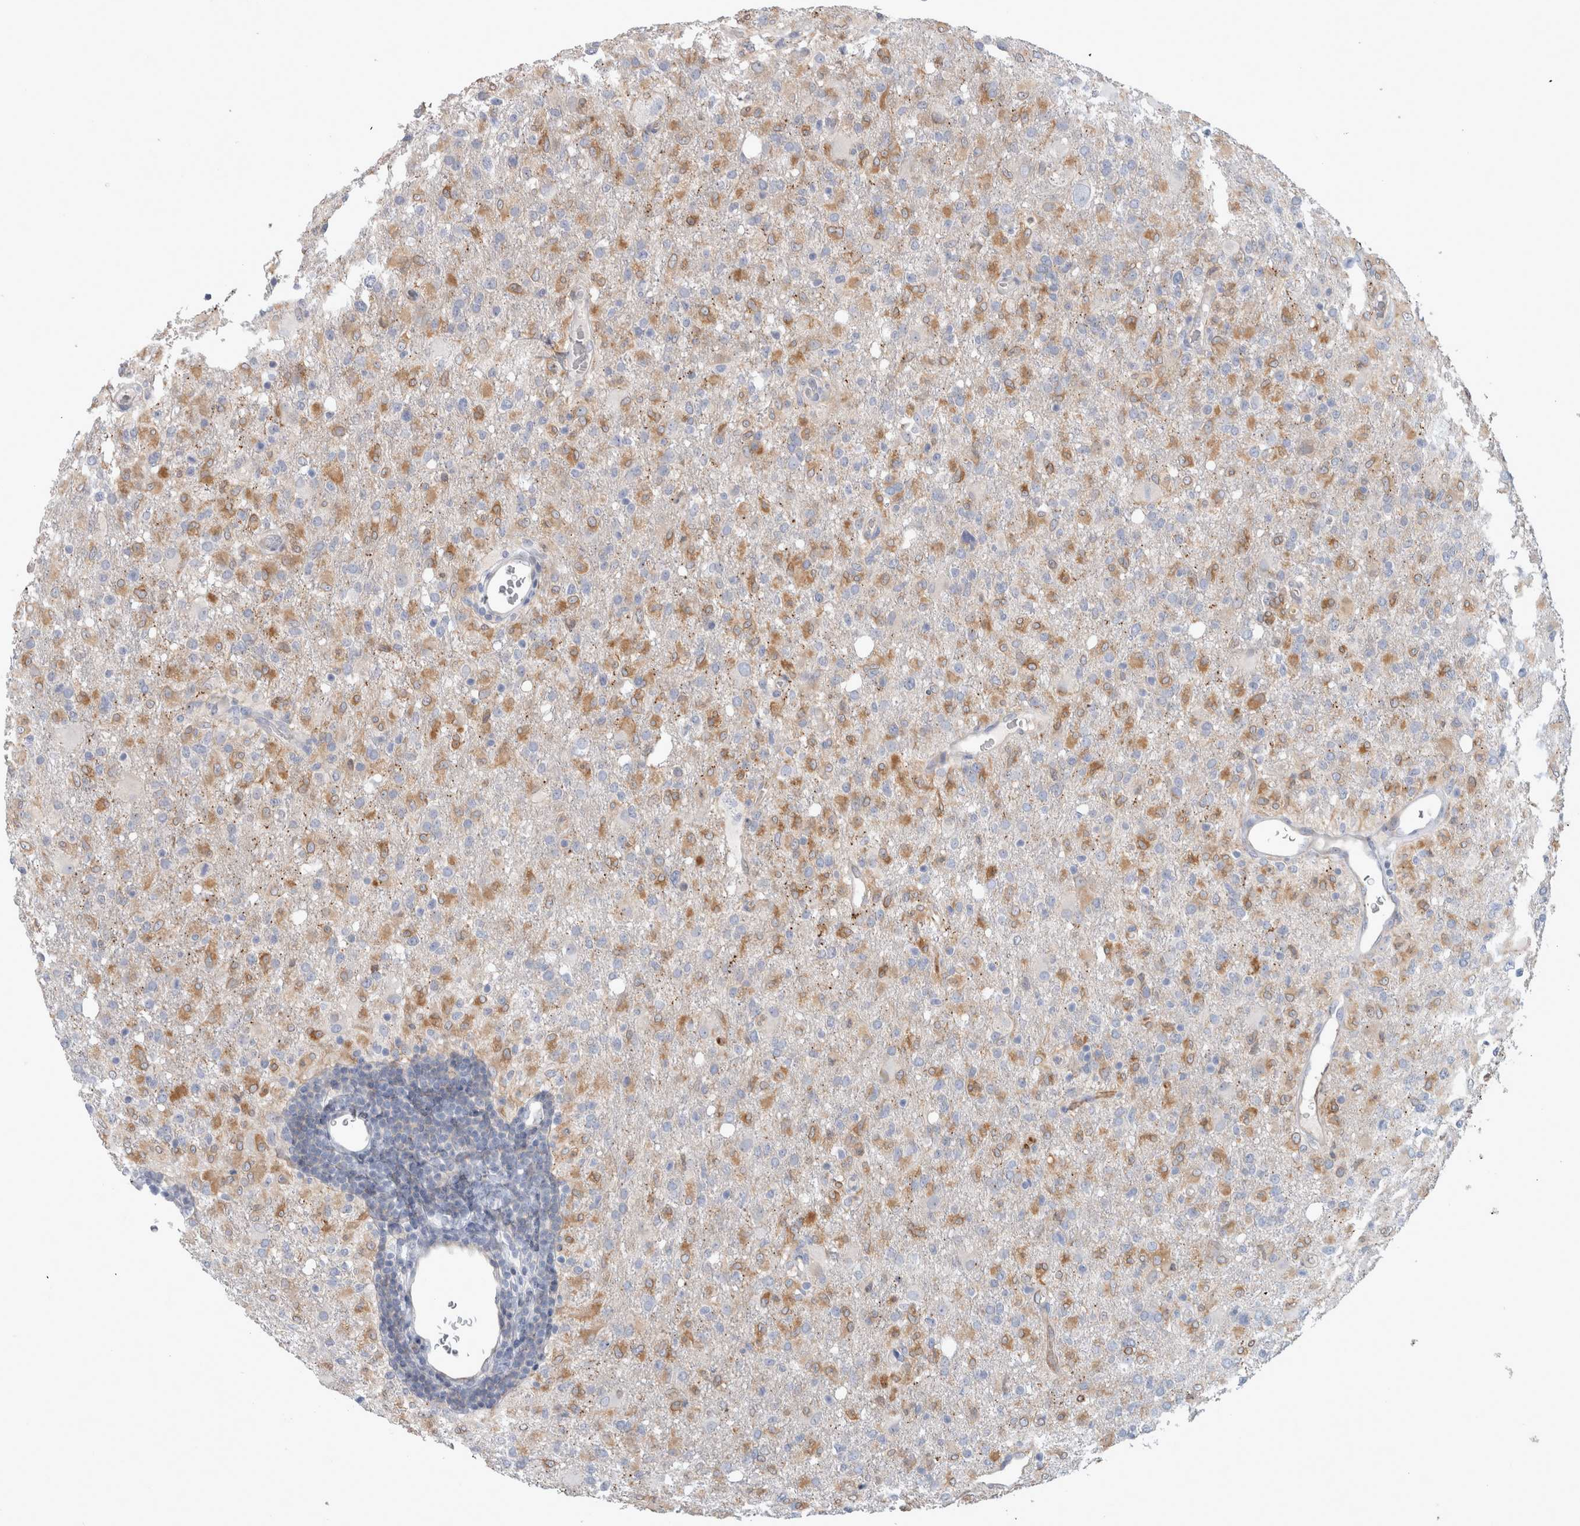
{"staining": {"intensity": "moderate", "quantity": "25%-75%", "location": "cytoplasmic/membranous"}, "tissue": "glioma", "cell_type": "Tumor cells", "image_type": "cancer", "snomed": [{"axis": "morphology", "description": "Glioma, malignant, High grade"}, {"axis": "topography", "description": "Brain"}], "caption": "IHC image of human glioma stained for a protein (brown), which exhibits medium levels of moderate cytoplasmic/membranous staining in about 25%-75% of tumor cells.", "gene": "CD55", "patient": {"sex": "female", "age": 57}}